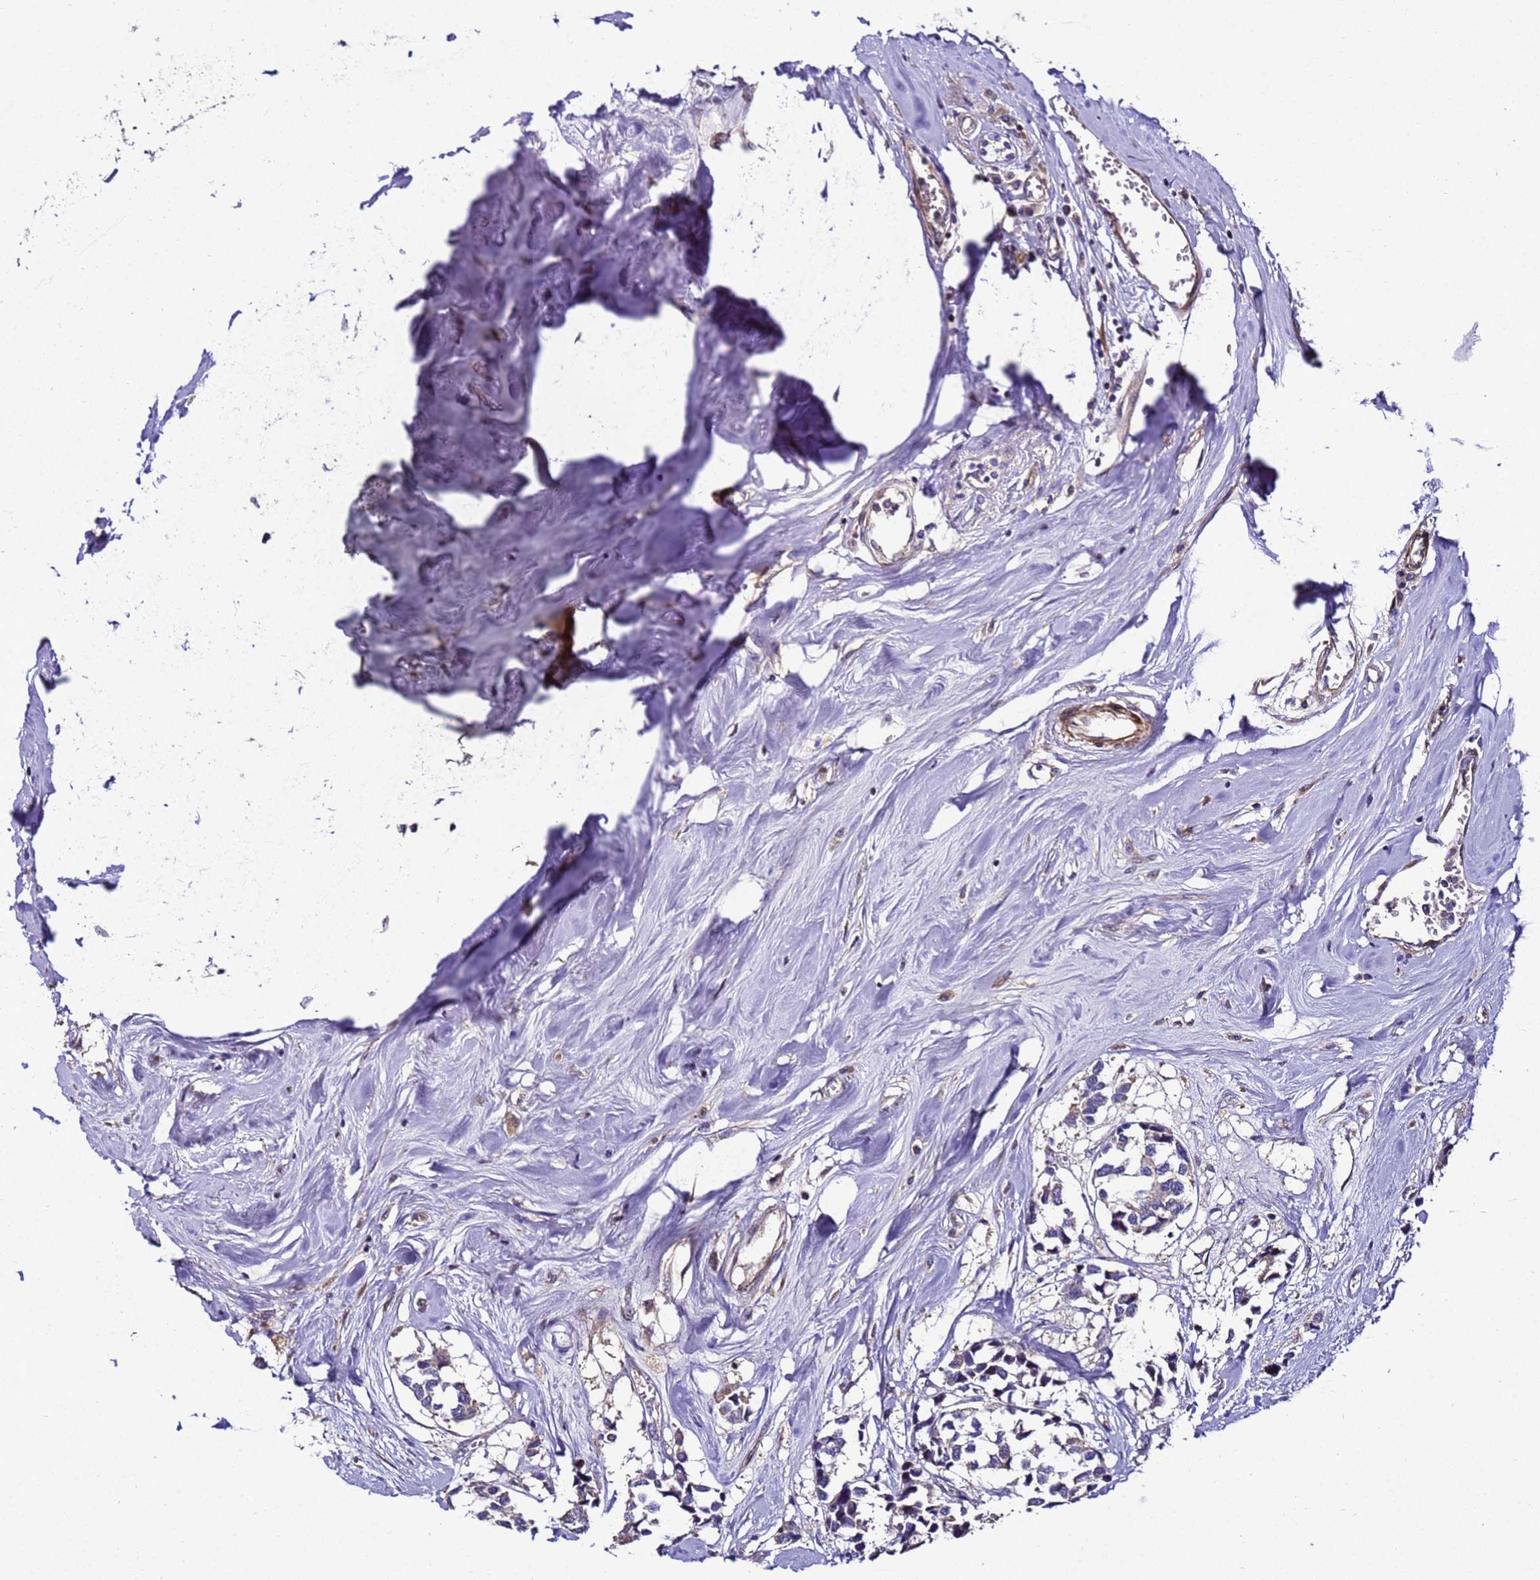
{"staining": {"intensity": "weak", "quantity": "25%-75%", "location": "cytoplasmic/membranous"}, "tissue": "breast cancer", "cell_type": "Tumor cells", "image_type": "cancer", "snomed": [{"axis": "morphology", "description": "Duct carcinoma"}, {"axis": "topography", "description": "Breast"}], "caption": "Breast invasive ductal carcinoma stained for a protein exhibits weak cytoplasmic/membranous positivity in tumor cells.", "gene": "ZNF417", "patient": {"sex": "female", "age": 83}}